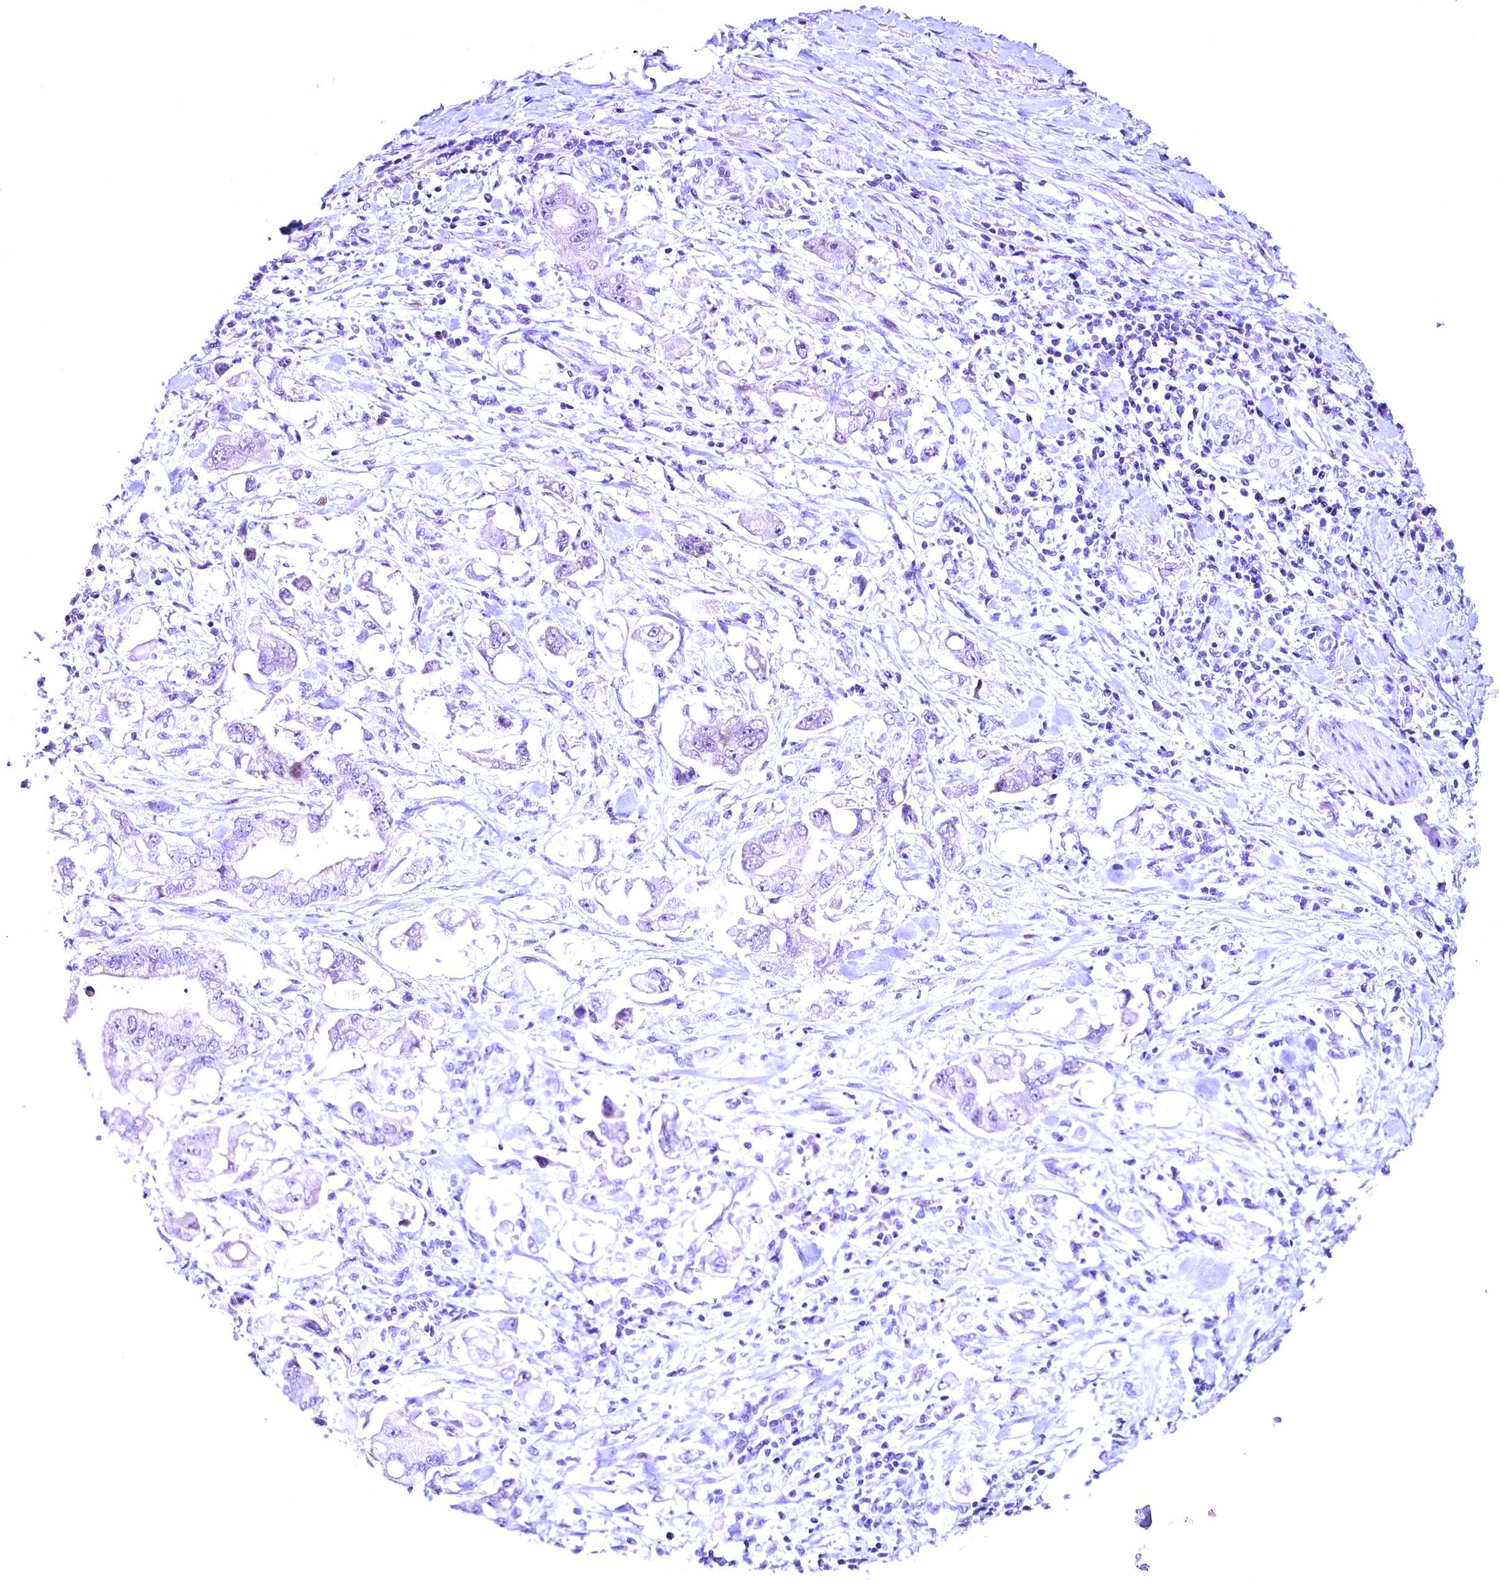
{"staining": {"intensity": "negative", "quantity": "none", "location": "none"}, "tissue": "stomach cancer", "cell_type": "Tumor cells", "image_type": "cancer", "snomed": [{"axis": "morphology", "description": "Adenocarcinoma, NOS"}, {"axis": "topography", "description": "Stomach"}], "caption": "Human adenocarcinoma (stomach) stained for a protein using immunohistochemistry shows no staining in tumor cells.", "gene": "CCDC106", "patient": {"sex": "male", "age": 62}}